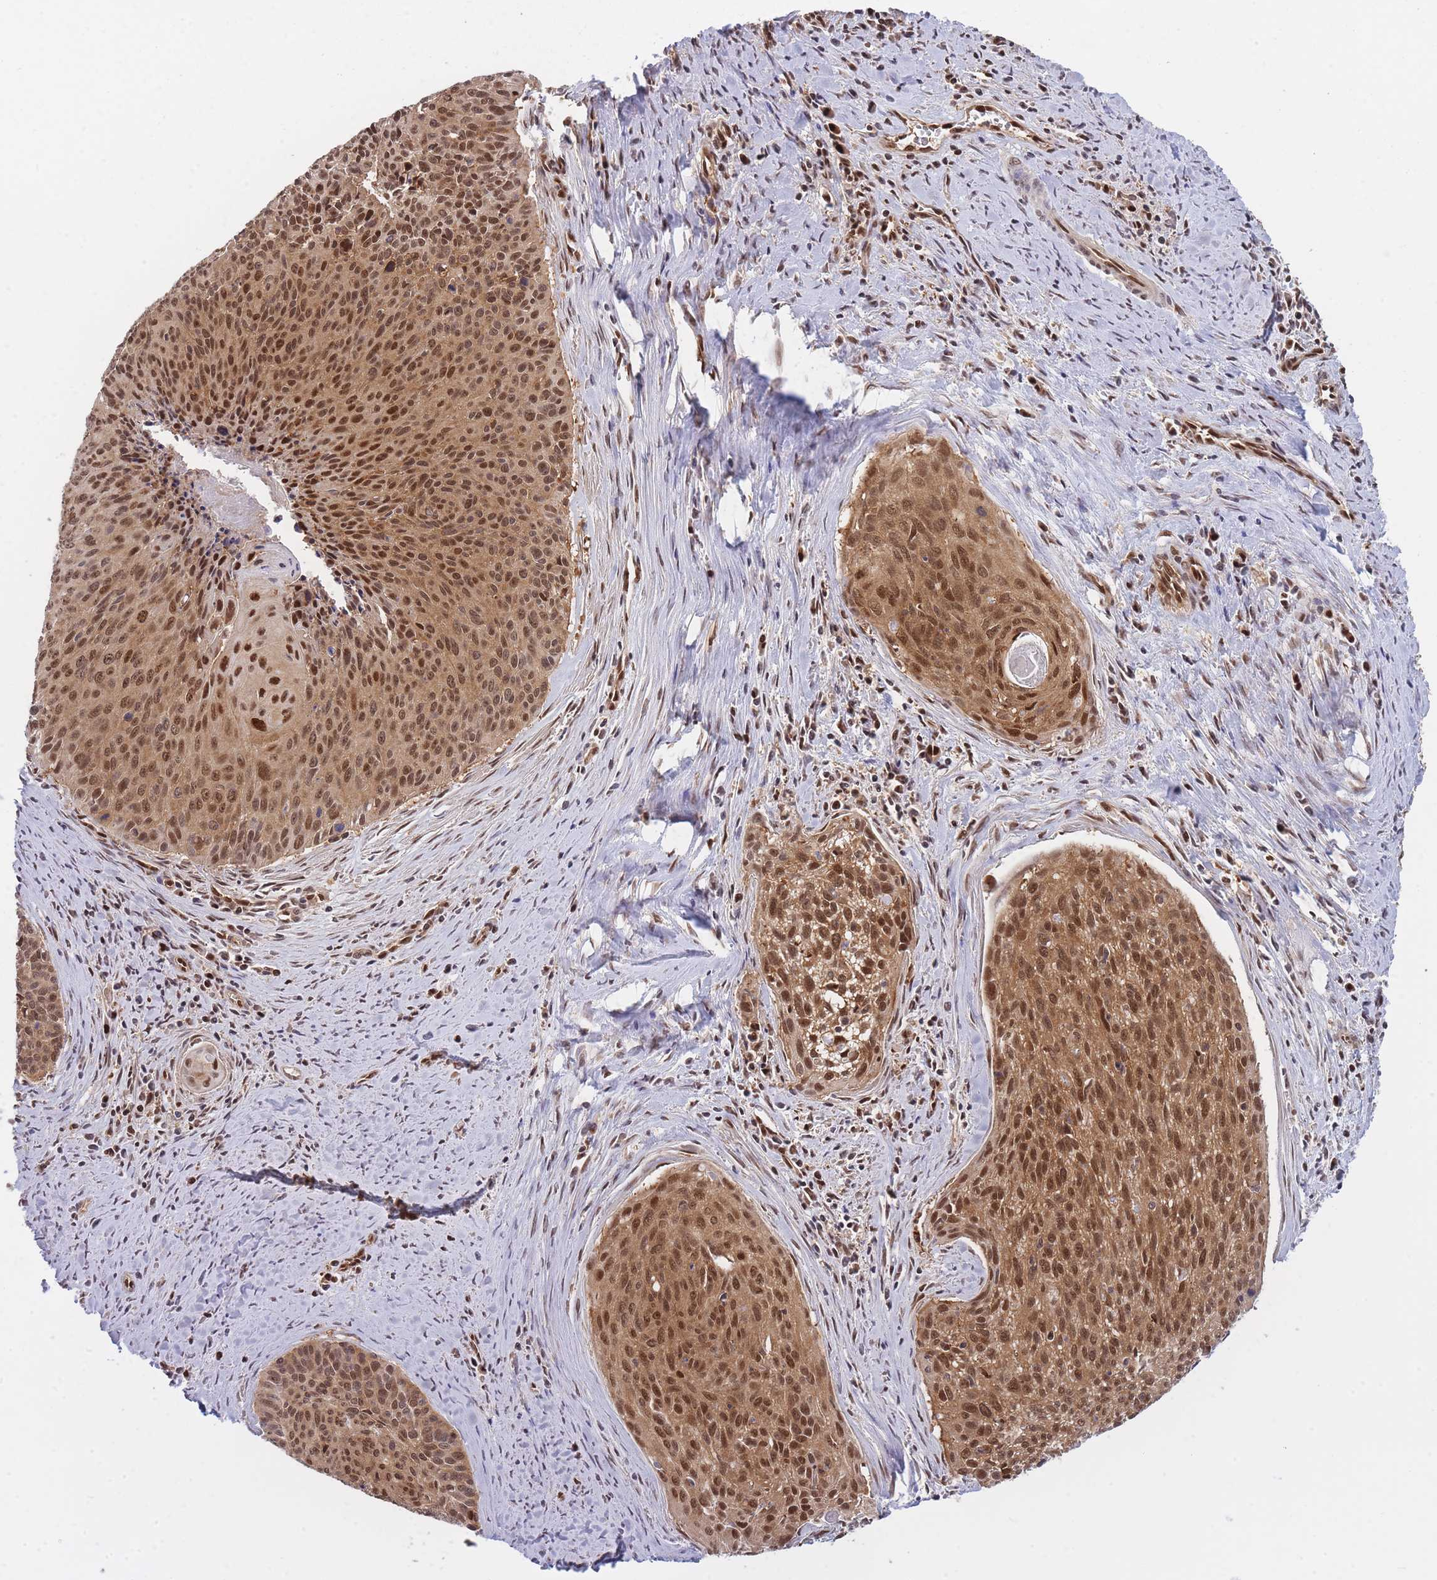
{"staining": {"intensity": "moderate", "quantity": ">75%", "location": "cytoplasmic/membranous,nuclear"}, "tissue": "cervical cancer", "cell_type": "Tumor cells", "image_type": "cancer", "snomed": [{"axis": "morphology", "description": "Squamous cell carcinoma, NOS"}, {"axis": "topography", "description": "Cervix"}], "caption": "Cervical squamous cell carcinoma stained for a protein exhibits moderate cytoplasmic/membranous and nuclear positivity in tumor cells. (IHC, brightfield microscopy, high magnification).", "gene": "NSFL1C", "patient": {"sex": "female", "age": 55}}